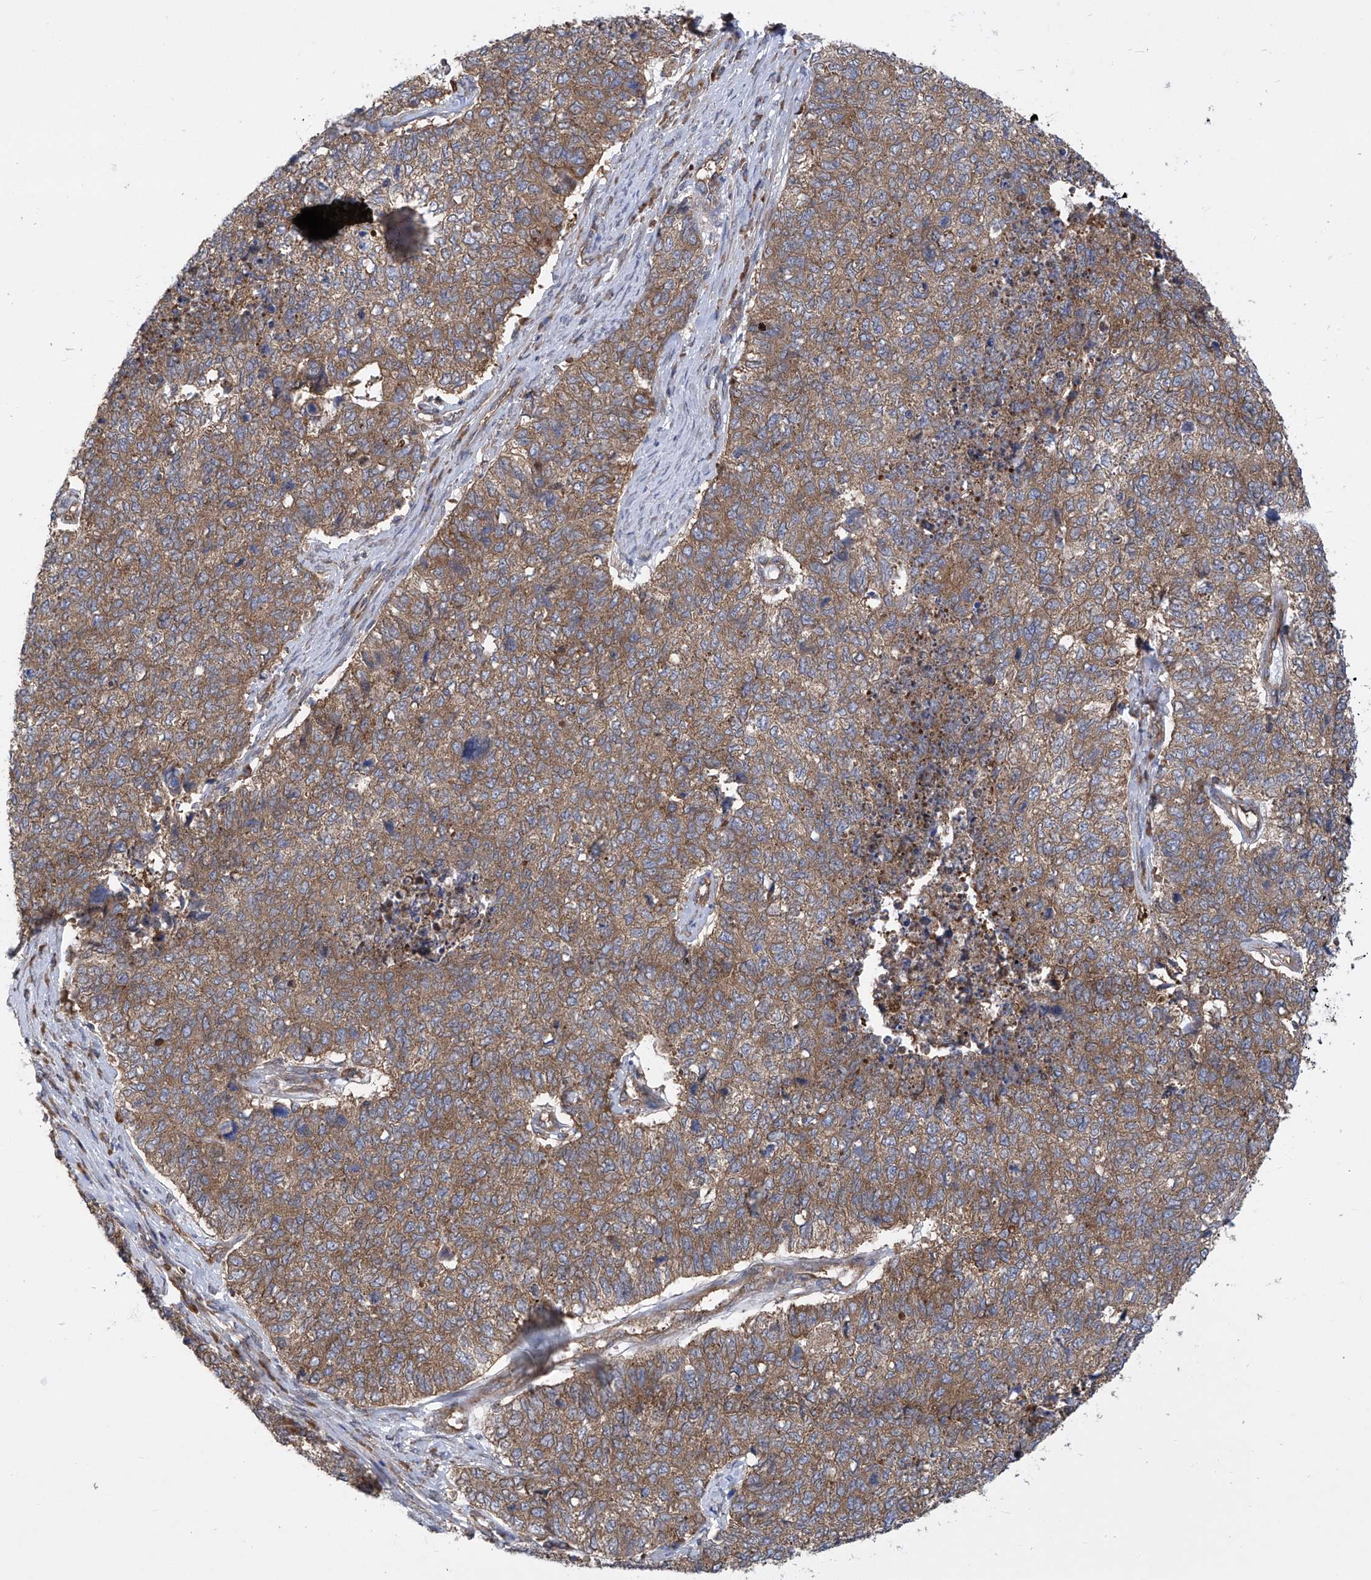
{"staining": {"intensity": "moderate", "quantity": ">75%", "location": "cytoplasmic/membranous"}, "tissue": "cervical cancer", "cell_type": "Tumor cells", "image_type": "cancer", "snomed": [{"axis": "morphology", "description": "Squamous cell carcinoma, NOS"}, {"axis": "topography", "description": "Cervix"}], "caption": "Immunohistochemistry (IHC) micrograph of neoplastic tissue: cervical cancer (squamous cell carcinoma) stained using immunohistochemistry reveals medium levels of moderate protein expression localized specifically in the cytoplasmic/membranous of tumor cells, appearing as a cytoplasmic/membranous brown color.", "gene": "EIF3M", "patient": {"sex": "female", "age": 63}}